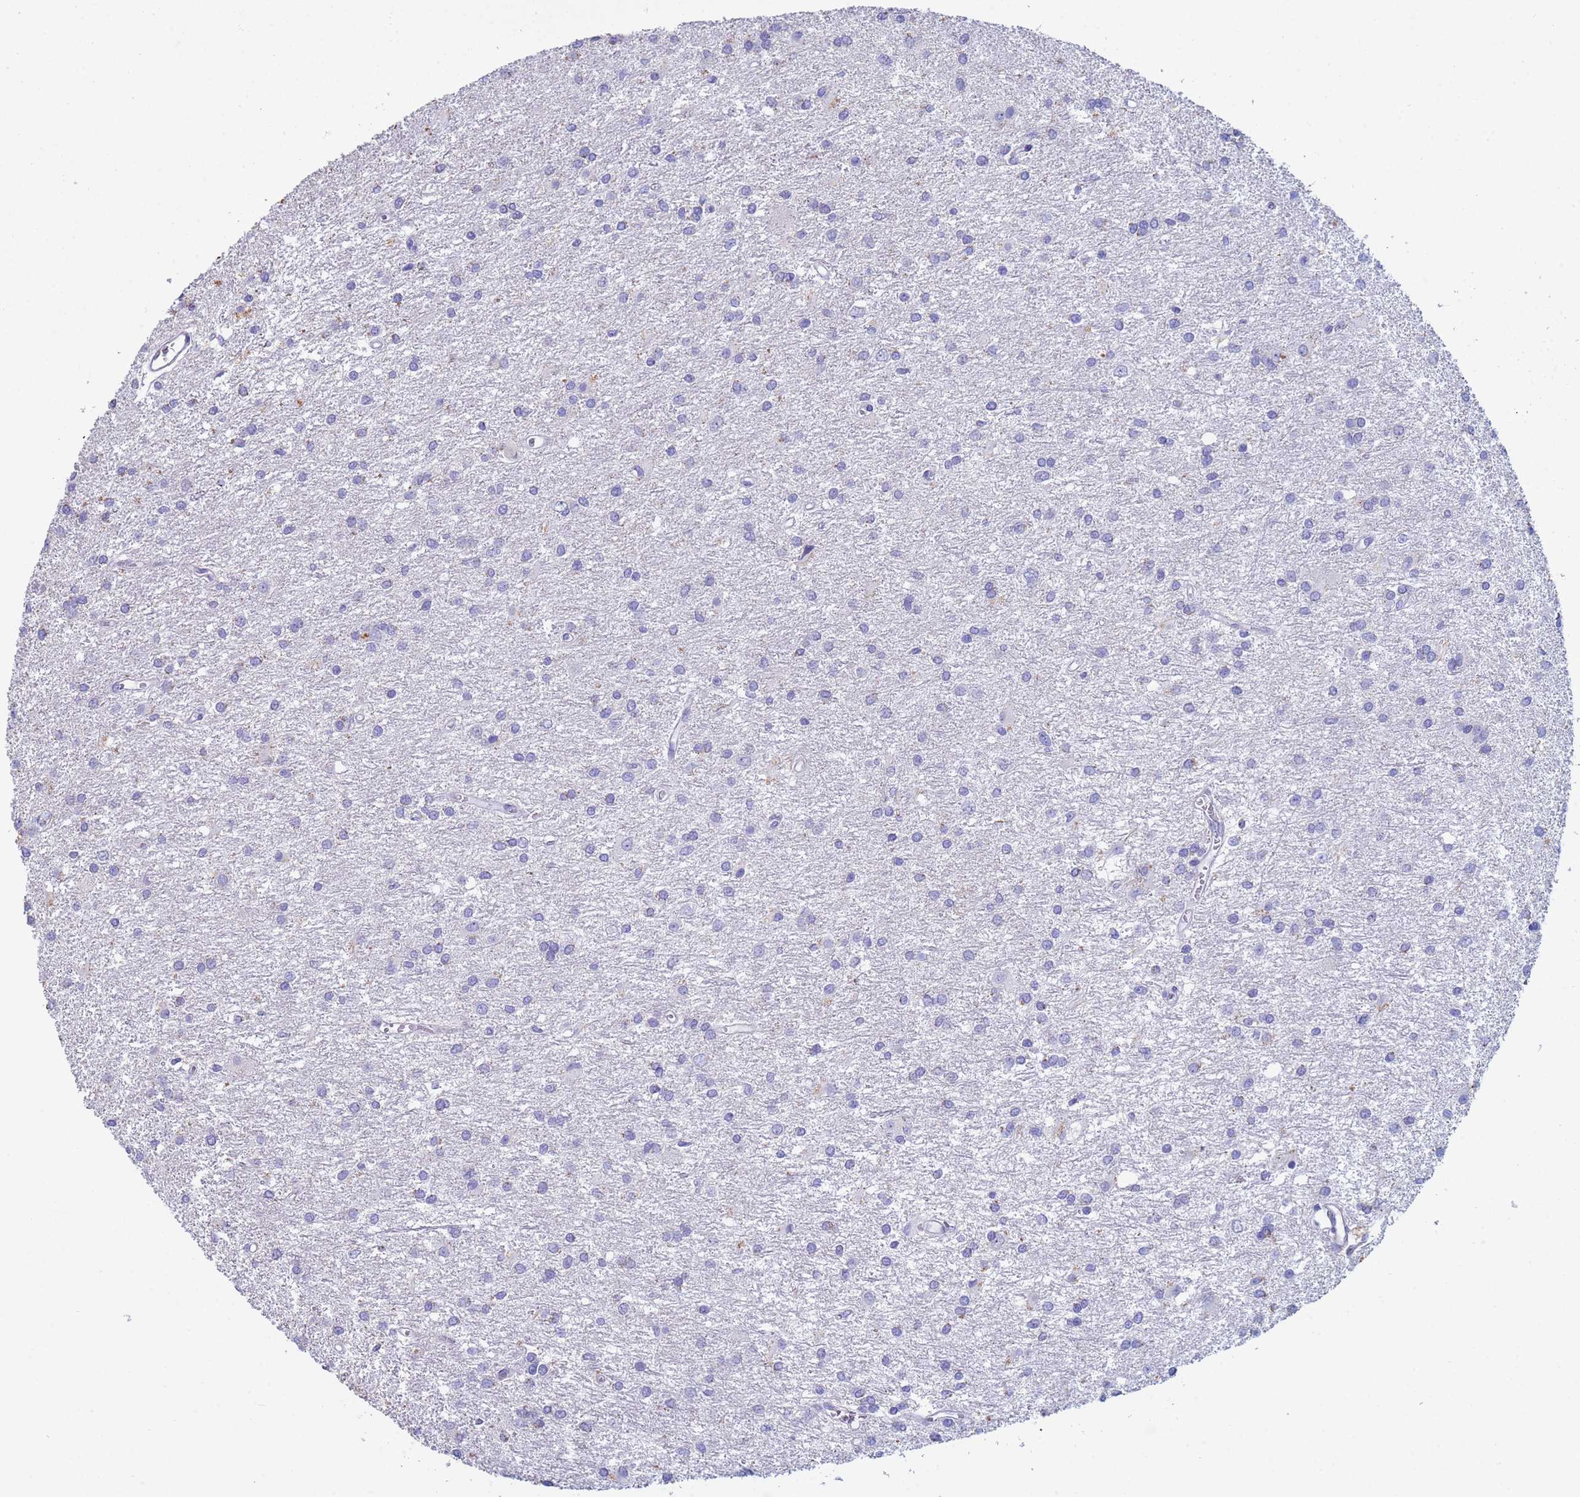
{"staining": {"intensity": "negative", "quantity": "none", "location": "none"}, "tissue": "glioma", "cell_type": "Tumor cells", "image_type": "cancer", "snomed": [{"axis": "morphology", "description": "Glioma, malignant, High grade"}, {"axis": "topography", "description": "Brain"}], "caption": "Tumor cells are negative for protein expression in human malignant high-grade glioma.", "gene": "CSTB", "patient": {"sex": "female", "age": 50}}